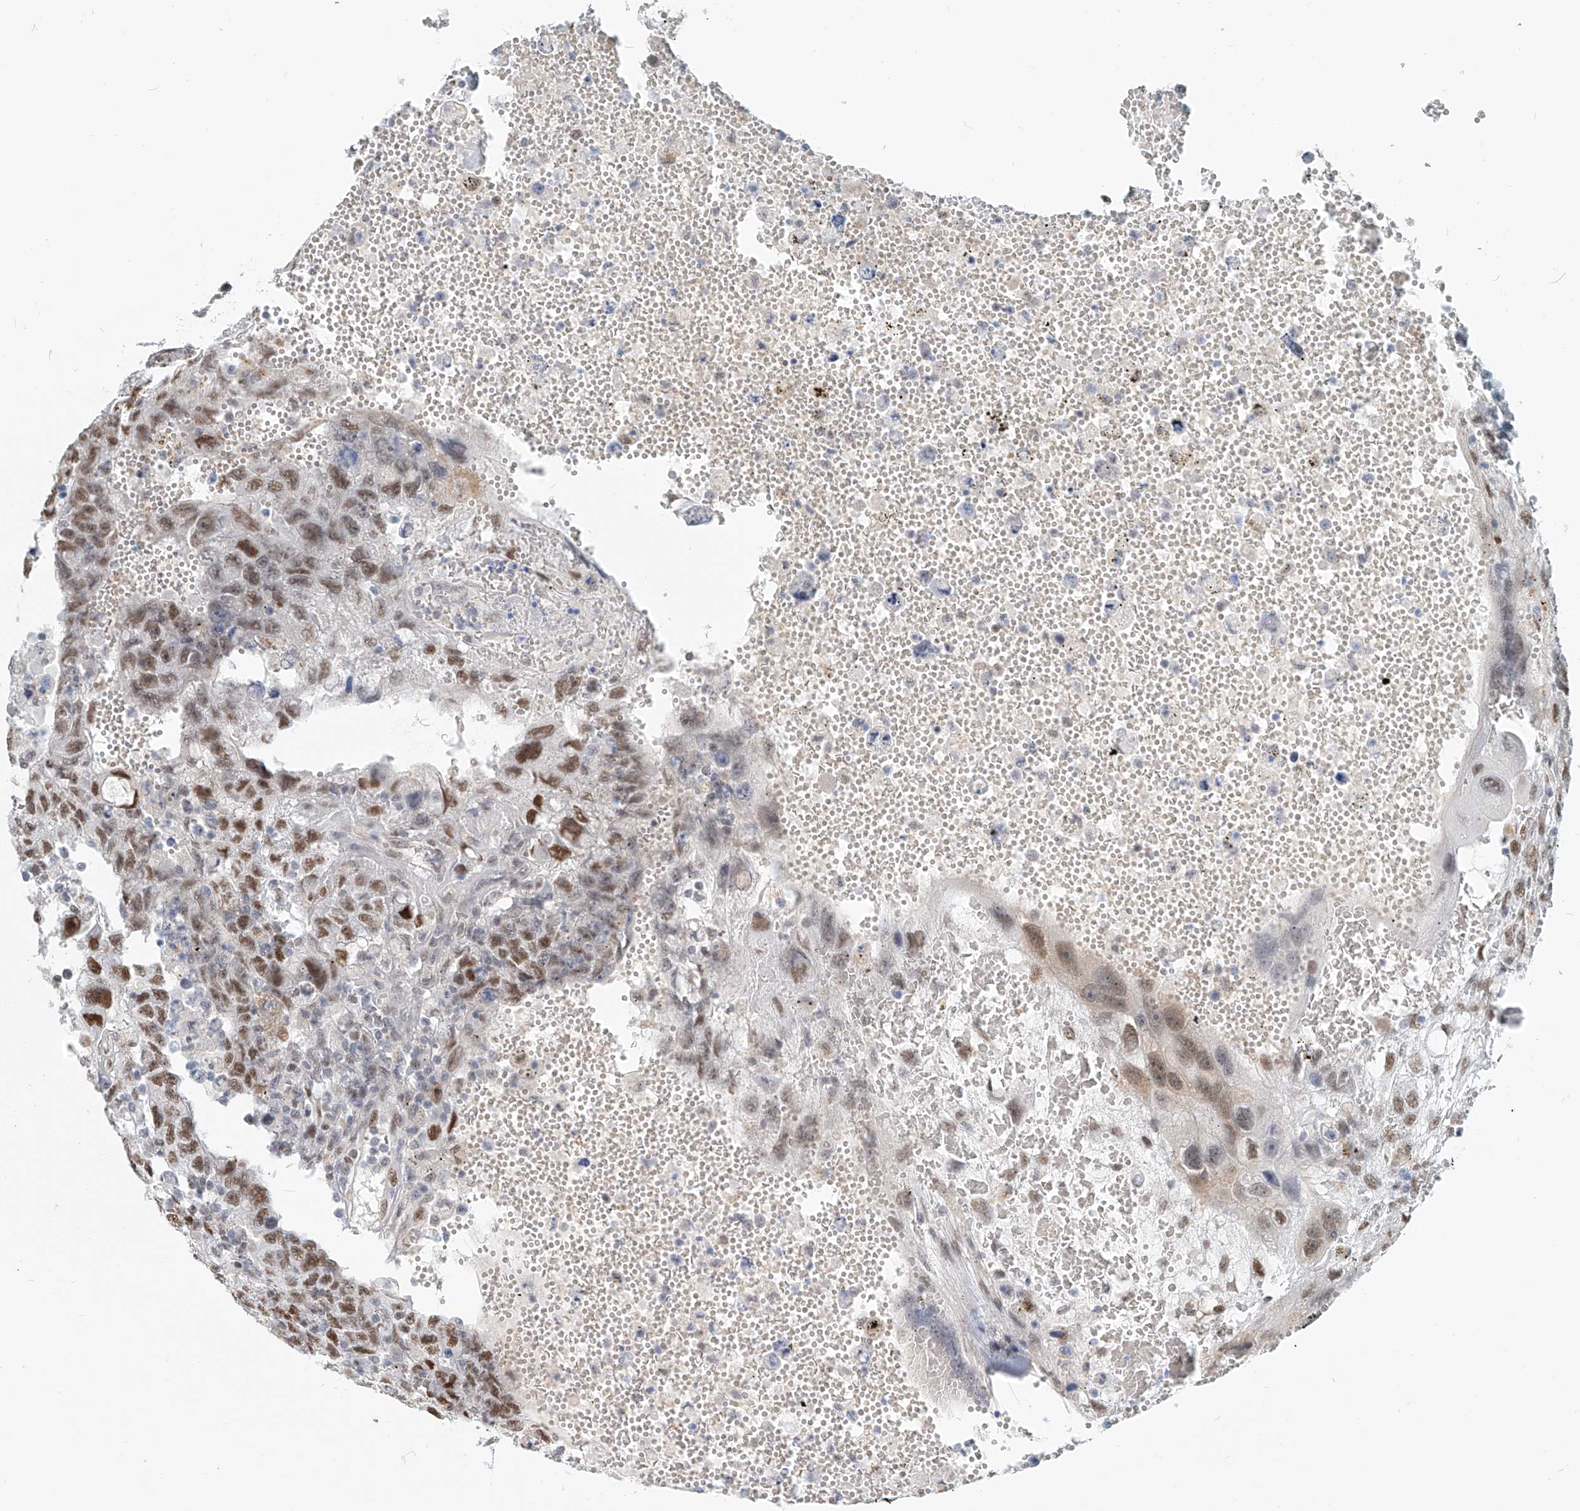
{"staining": {"intensity": "moderate", "quantity": ">75%", "location": "nuclear"}, "tissue": "testis cancer", "cell_type": "Tumor cells", "image_type": "cancer", "snomed": [{"axis": "morphology", "description": "Carcinoma, Embryonal, NOS"}, {"axis": "topography", "description": "Testis"}], "caption": "High-magnification brightfield microscopy of testis cancer (embryonal carcinoma) stained with DAB (3,3'-diaminobenzidine) (brown) and counterstained with hematoxylin (blue). tumor cells exhibit moderate nuclear expression is identified in approximately>75% of cells.", "gene": "SASH1", "patient": {"sex": "male", "age": 26}}